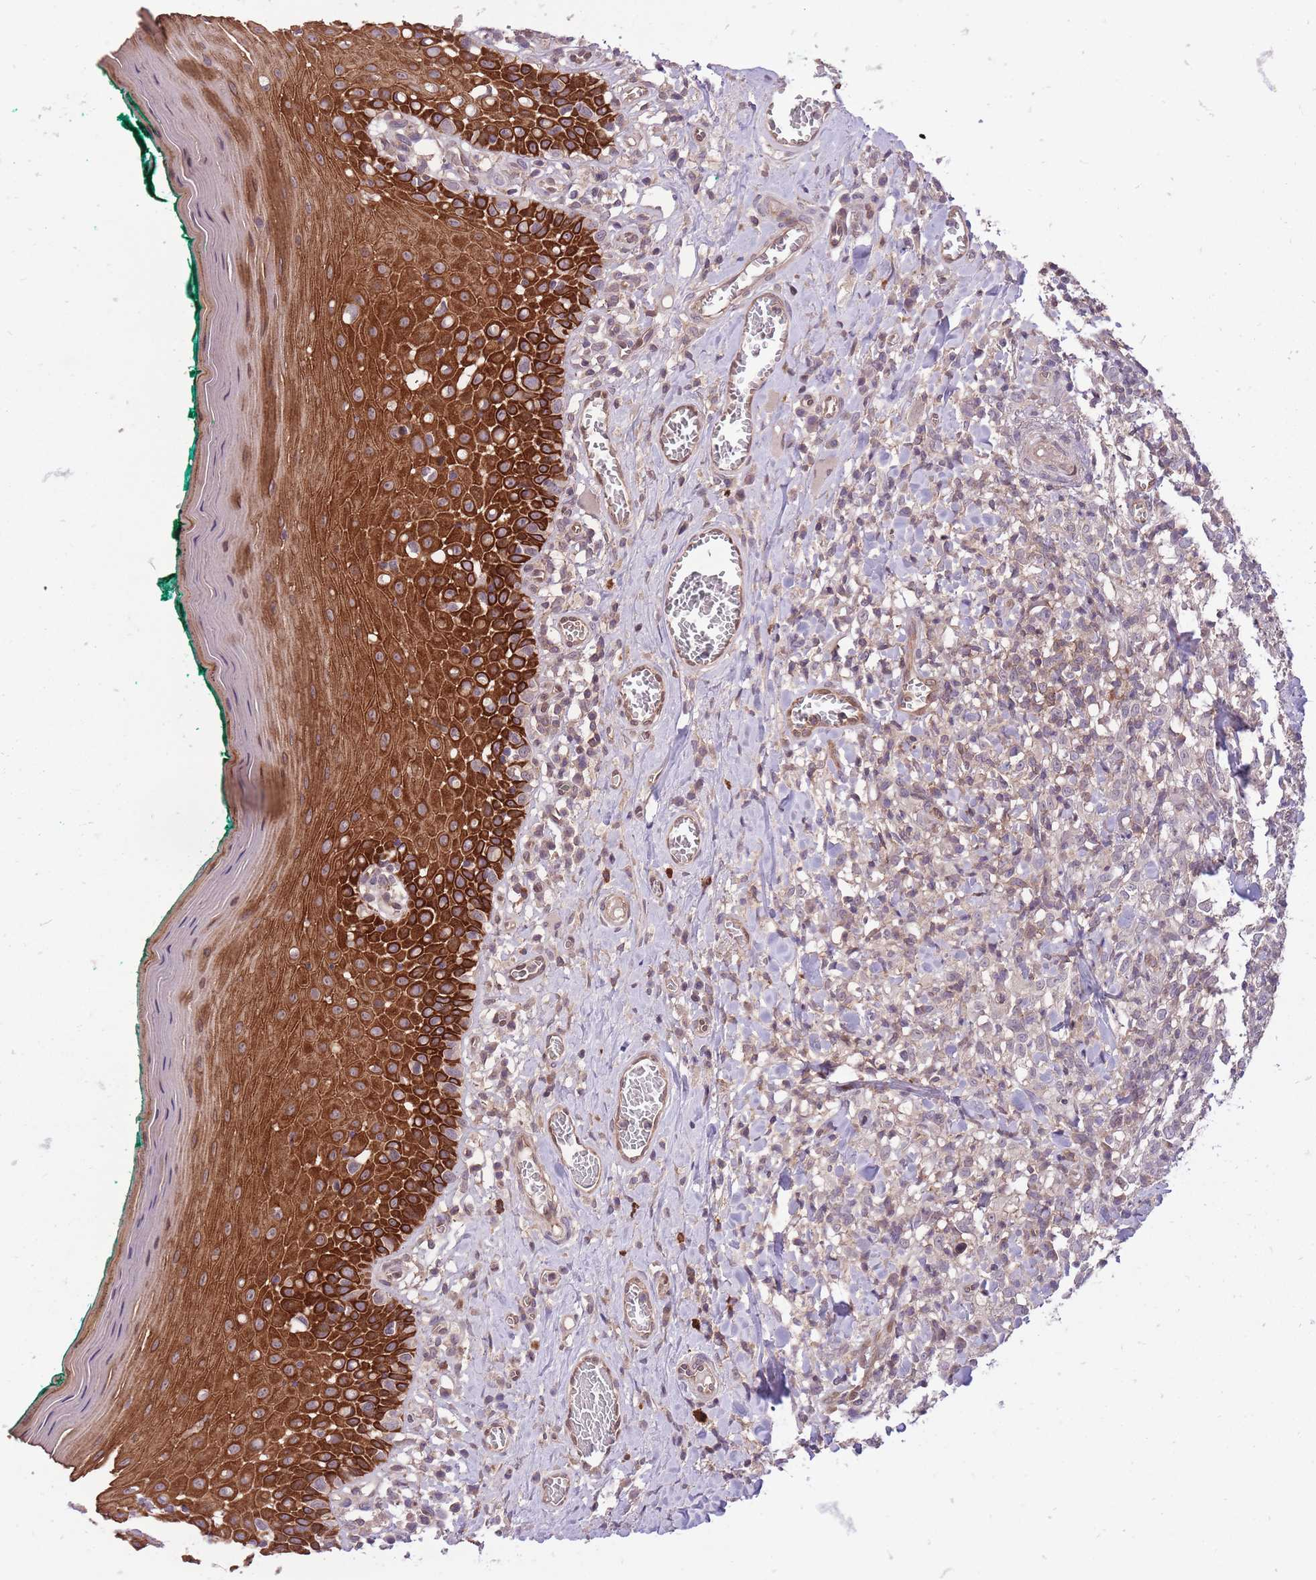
{"staining": {"intensity": "strong", "quantity": ">75%", "location": "cytoplasmic/membranous"}, "tissue": "oral mucosa", "cell_type": "Squamous epithelial cells", "image_type": "normal", "snomed": [{"axis": "morphology", "description": "Normal tissue, NOS"}, {"axis": "topography", "description": "Oral tissue"}], "caption": "Benign oral mucosa shows strong cytoplasmic/membranous positivity in about >75% of squamous epithelial cells, visualized by immunohistochemistry.", "gene": "TET3", "patient": {"sex": "female", "age": 83}}